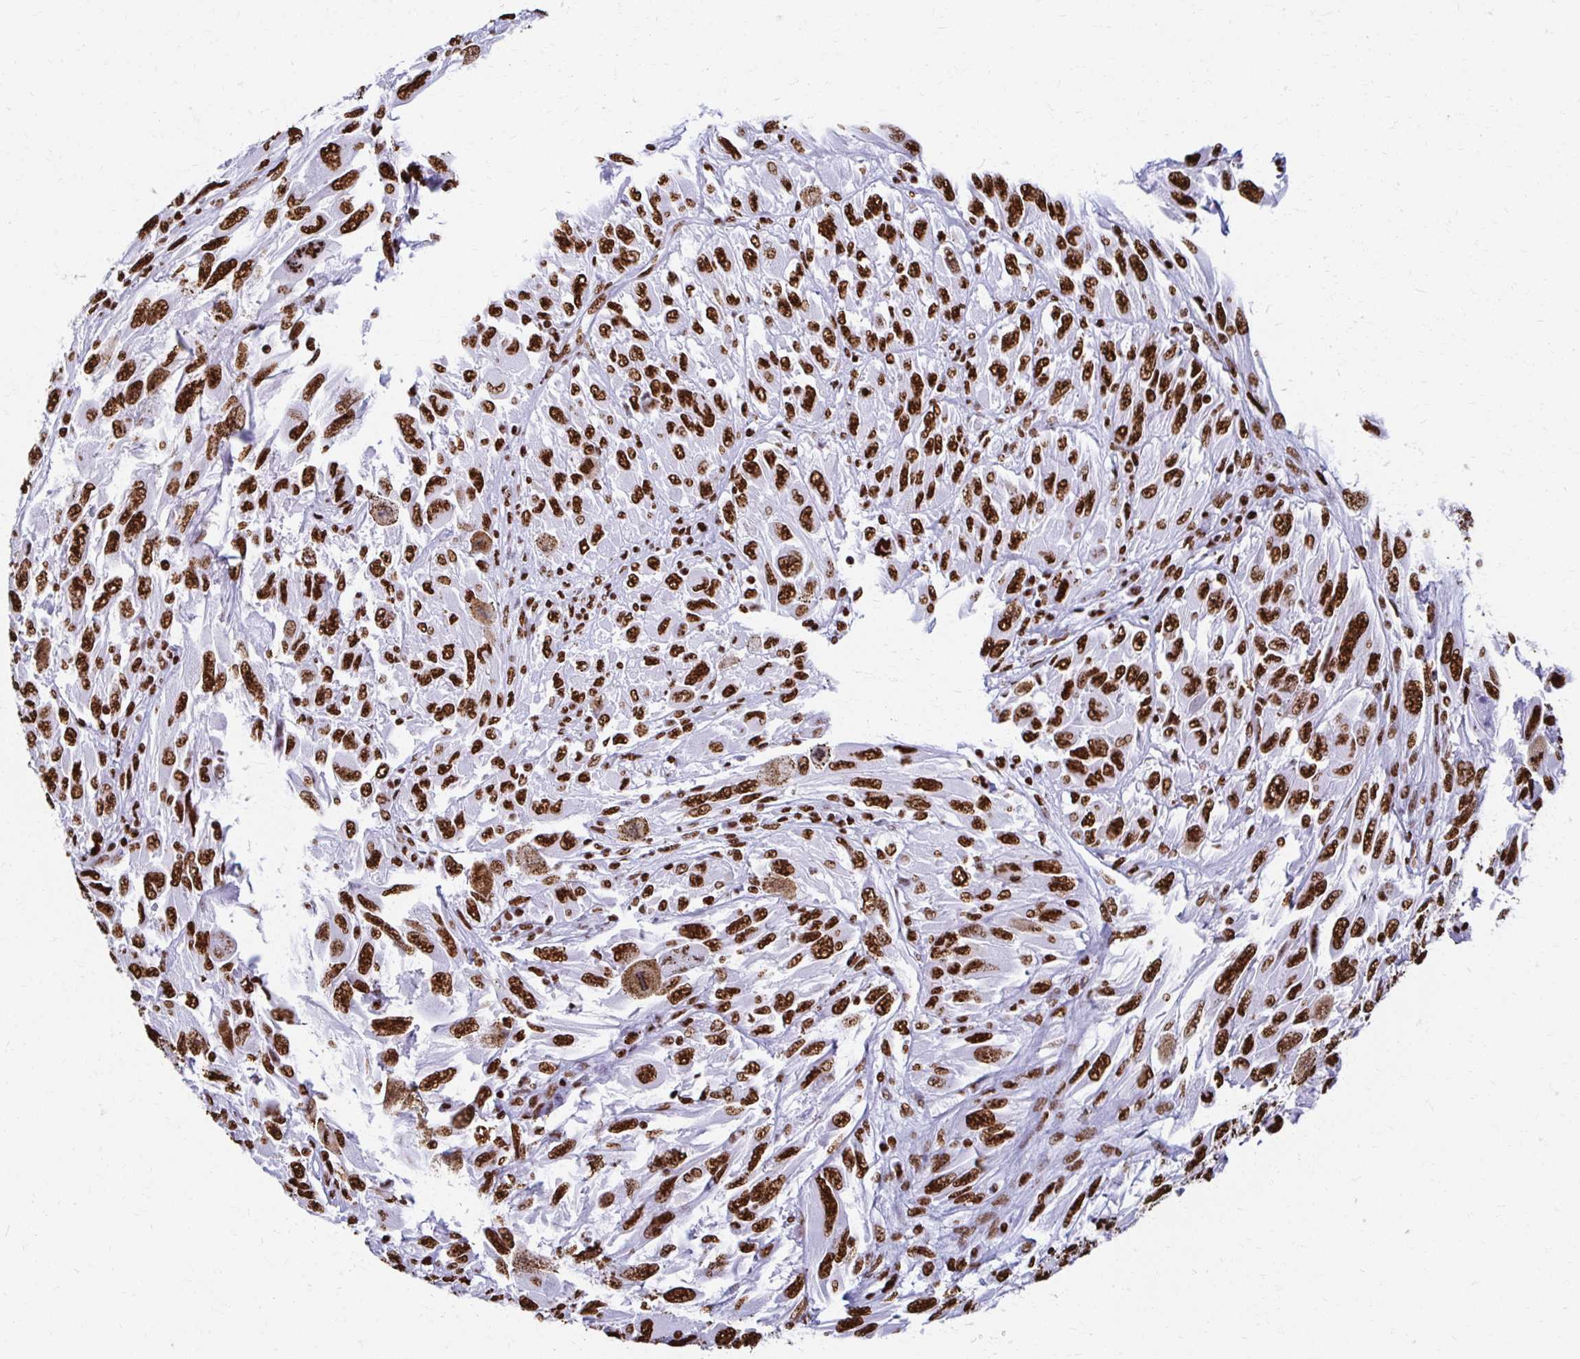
{"staining": {"intensity": "strong", "quantity": ">75%", "location": "nuclear"}, "tissue": "melanoma", "cell_type": "Tumor cells", "image_type": "cancer", "snomed": [{"axis": "morphology", "description": "Malignant melanoma, NOS"}, {"axis": "topography", "description": "Skin"}], "caption": "Strong nuclear expression is present in about >75% of tumor cells in malignant melanoma. Immunohistochemistry stains the protein in brown and the nuclei are stained blue.", "gene": "NONO", "patient": {"sex": "female", "age": 91}}